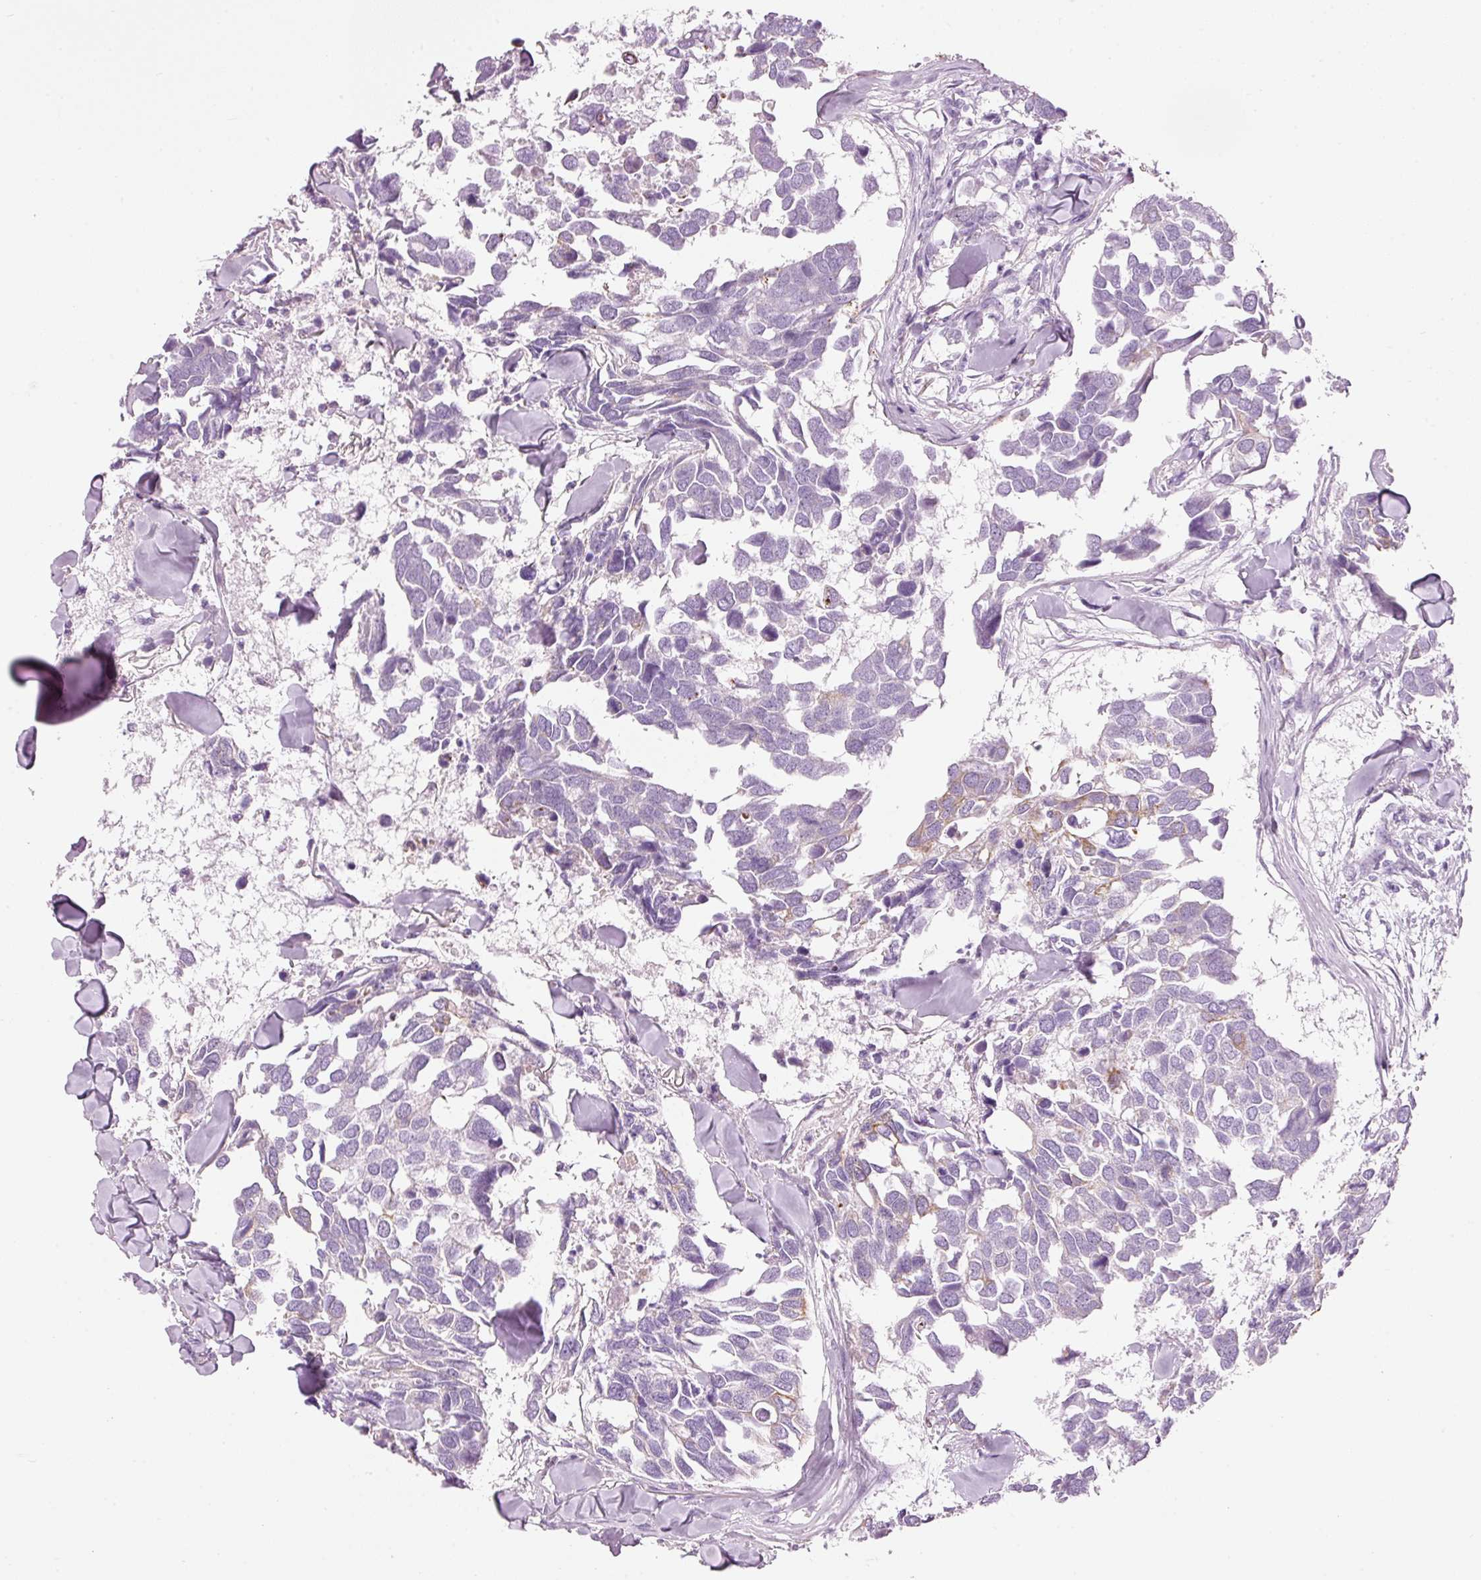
{"staining": {"intensity": "weak", "quantity": "<25%", "location": "cytoplasmic/membranous"}, "tissue": "breast cancer", "cell_type": "Tumor cells", "image_type": "cancer", "snomed": [{"axis": "morphology", "description": "Duct carcinoma"}, {"axis": "topography", "description": "Breast"}], "caption": "Immunohistochemistry (IHC) micrograph of neoplastic tissue: human breast cancer (invasive ductal carcinoma) stained with DAB (3,3'-diaminobenzidine) reveals no significant protein staining in tumor cells.", "gene": "CARD16", "patient": {"sex": "female", "age": 83}}